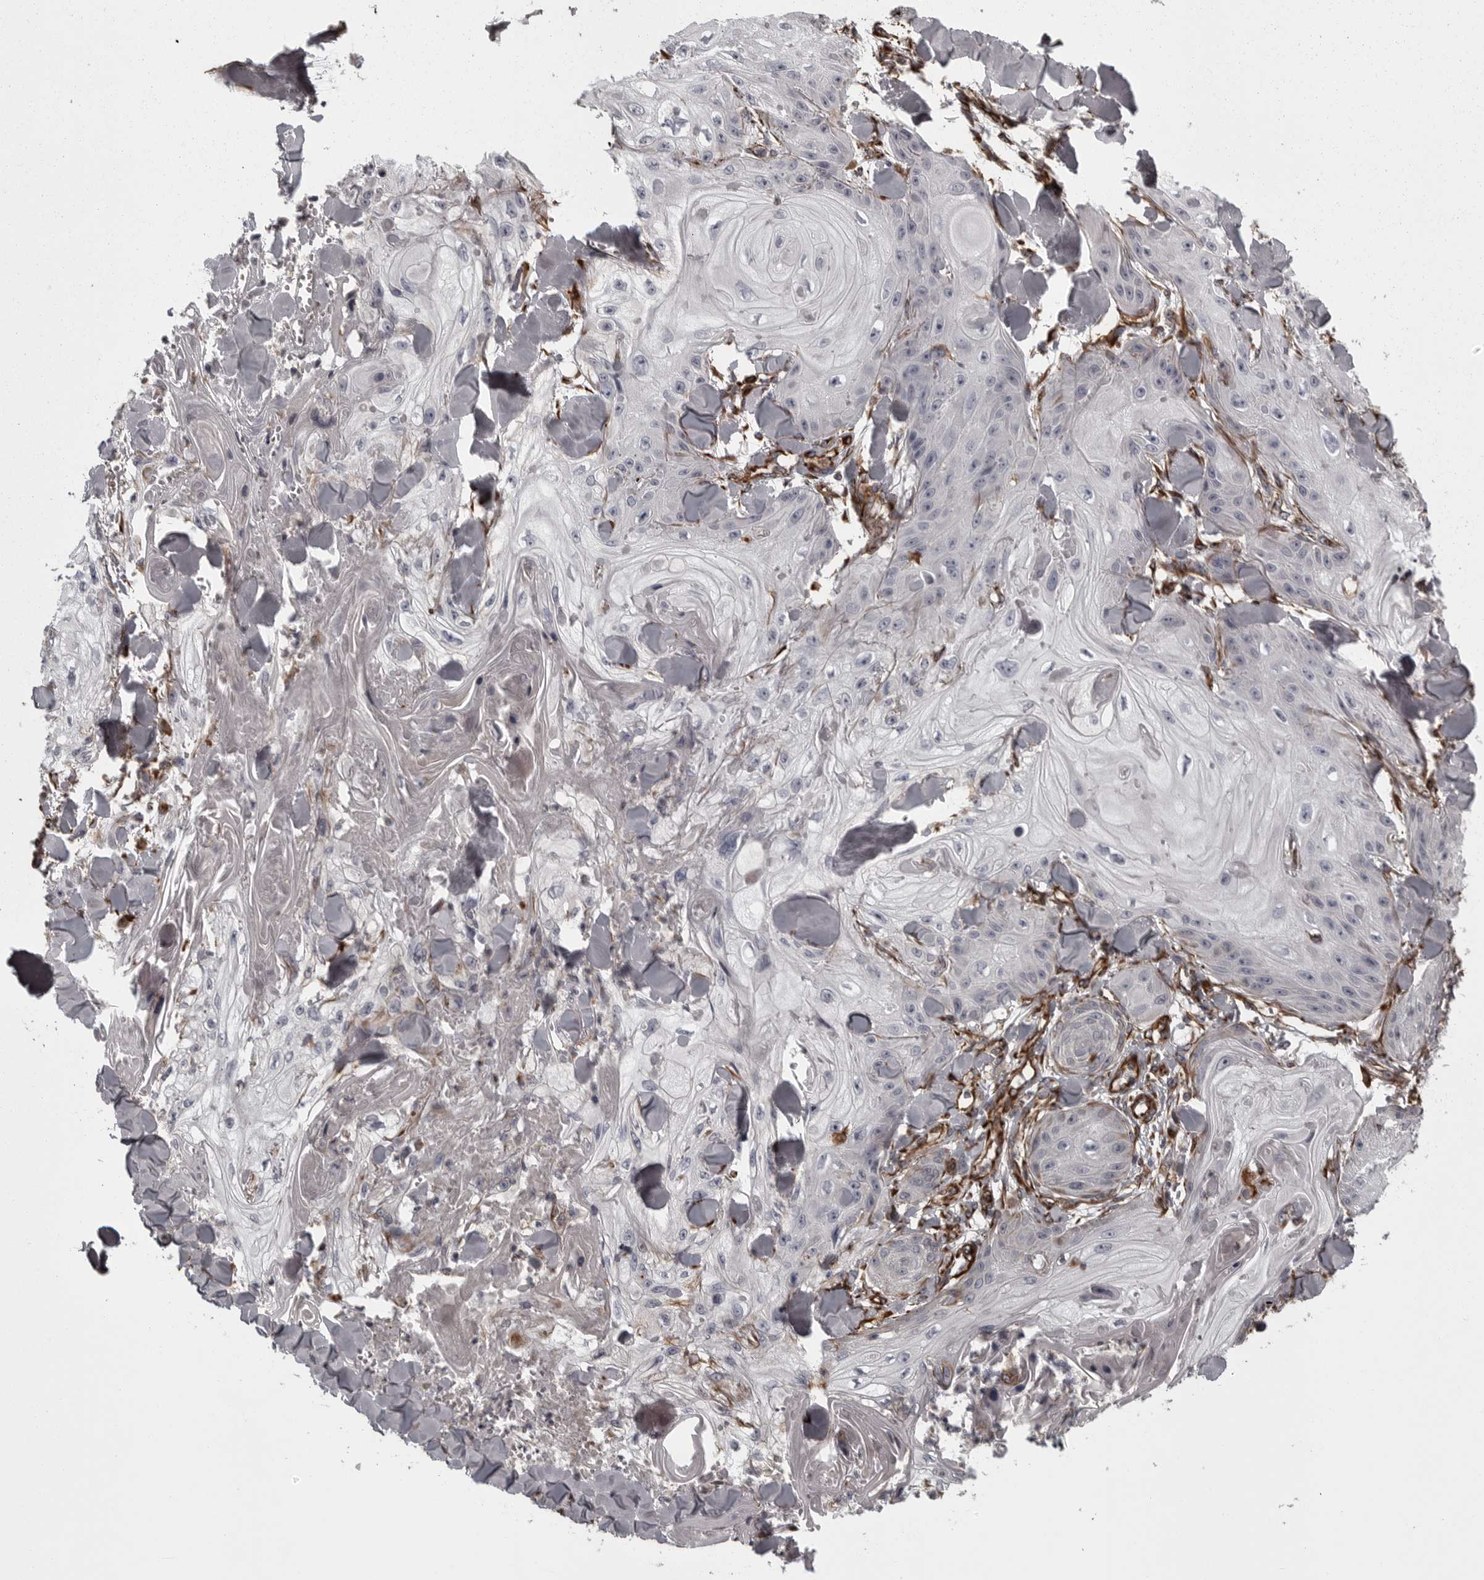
{"staining": {"intensity": "negative", "quantity": "none", "location": "none"}, "tissue": "skin cancer", "cell_type": "Tumor cells", "image_type": "cancer", "snomed": [{"axis": "morphology", "description": "Squamous cell carcinoma, NOS"}, {"axis": "topography", "description": "Skin"}], "caption": "Immunohistochemical staining of skin squamous cell carcinoma exhibits no significant expression in tumor cells.", "gene": "FAAP100", "patient": {"sex": "male", "age": 74}}